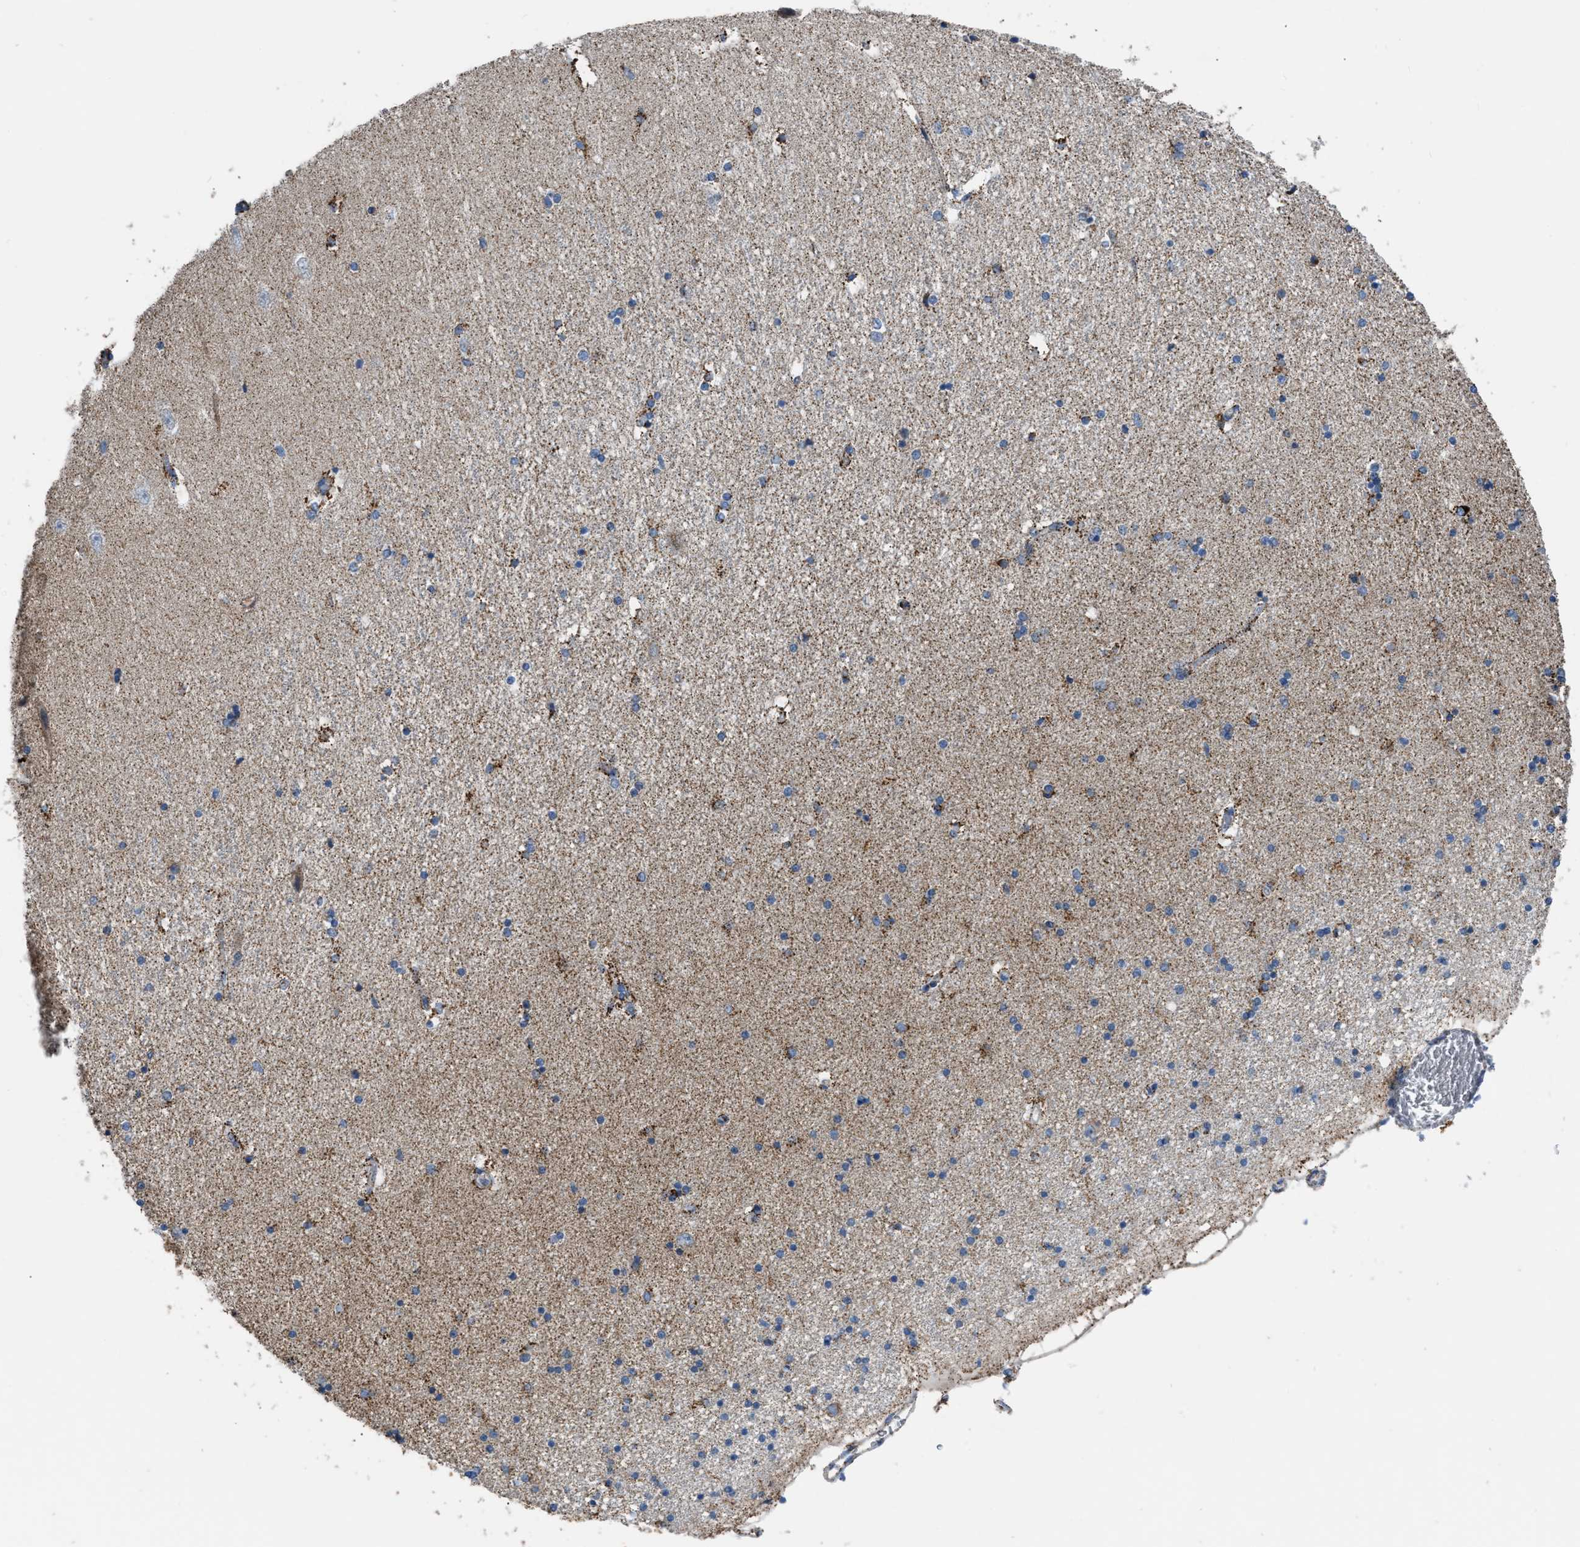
{"staining": {"intensity": "moderate", "quantity": ">75%", "location": "cytoplasmic/membranous"}, "tissue": "hippocampus", "cell_type": "Glial cells", "image_type": "normal", "snomed": [{"axis": "morphology", "description": "Normal tissue, NOS"}, {"axis": "topography", "description": "Hippocampus"}], "caption": "DAB (3,3'-diaminobenzidine) immunohistochemical staining of benign human hippocampus demonstrates moderate cytoplasmic/membranous protein expression in about >75% of glial cells. (IHC, brightfield microscopy, high magnification).", "gene": "ETFB", "patient": {"sex": "female", "age": 54}}